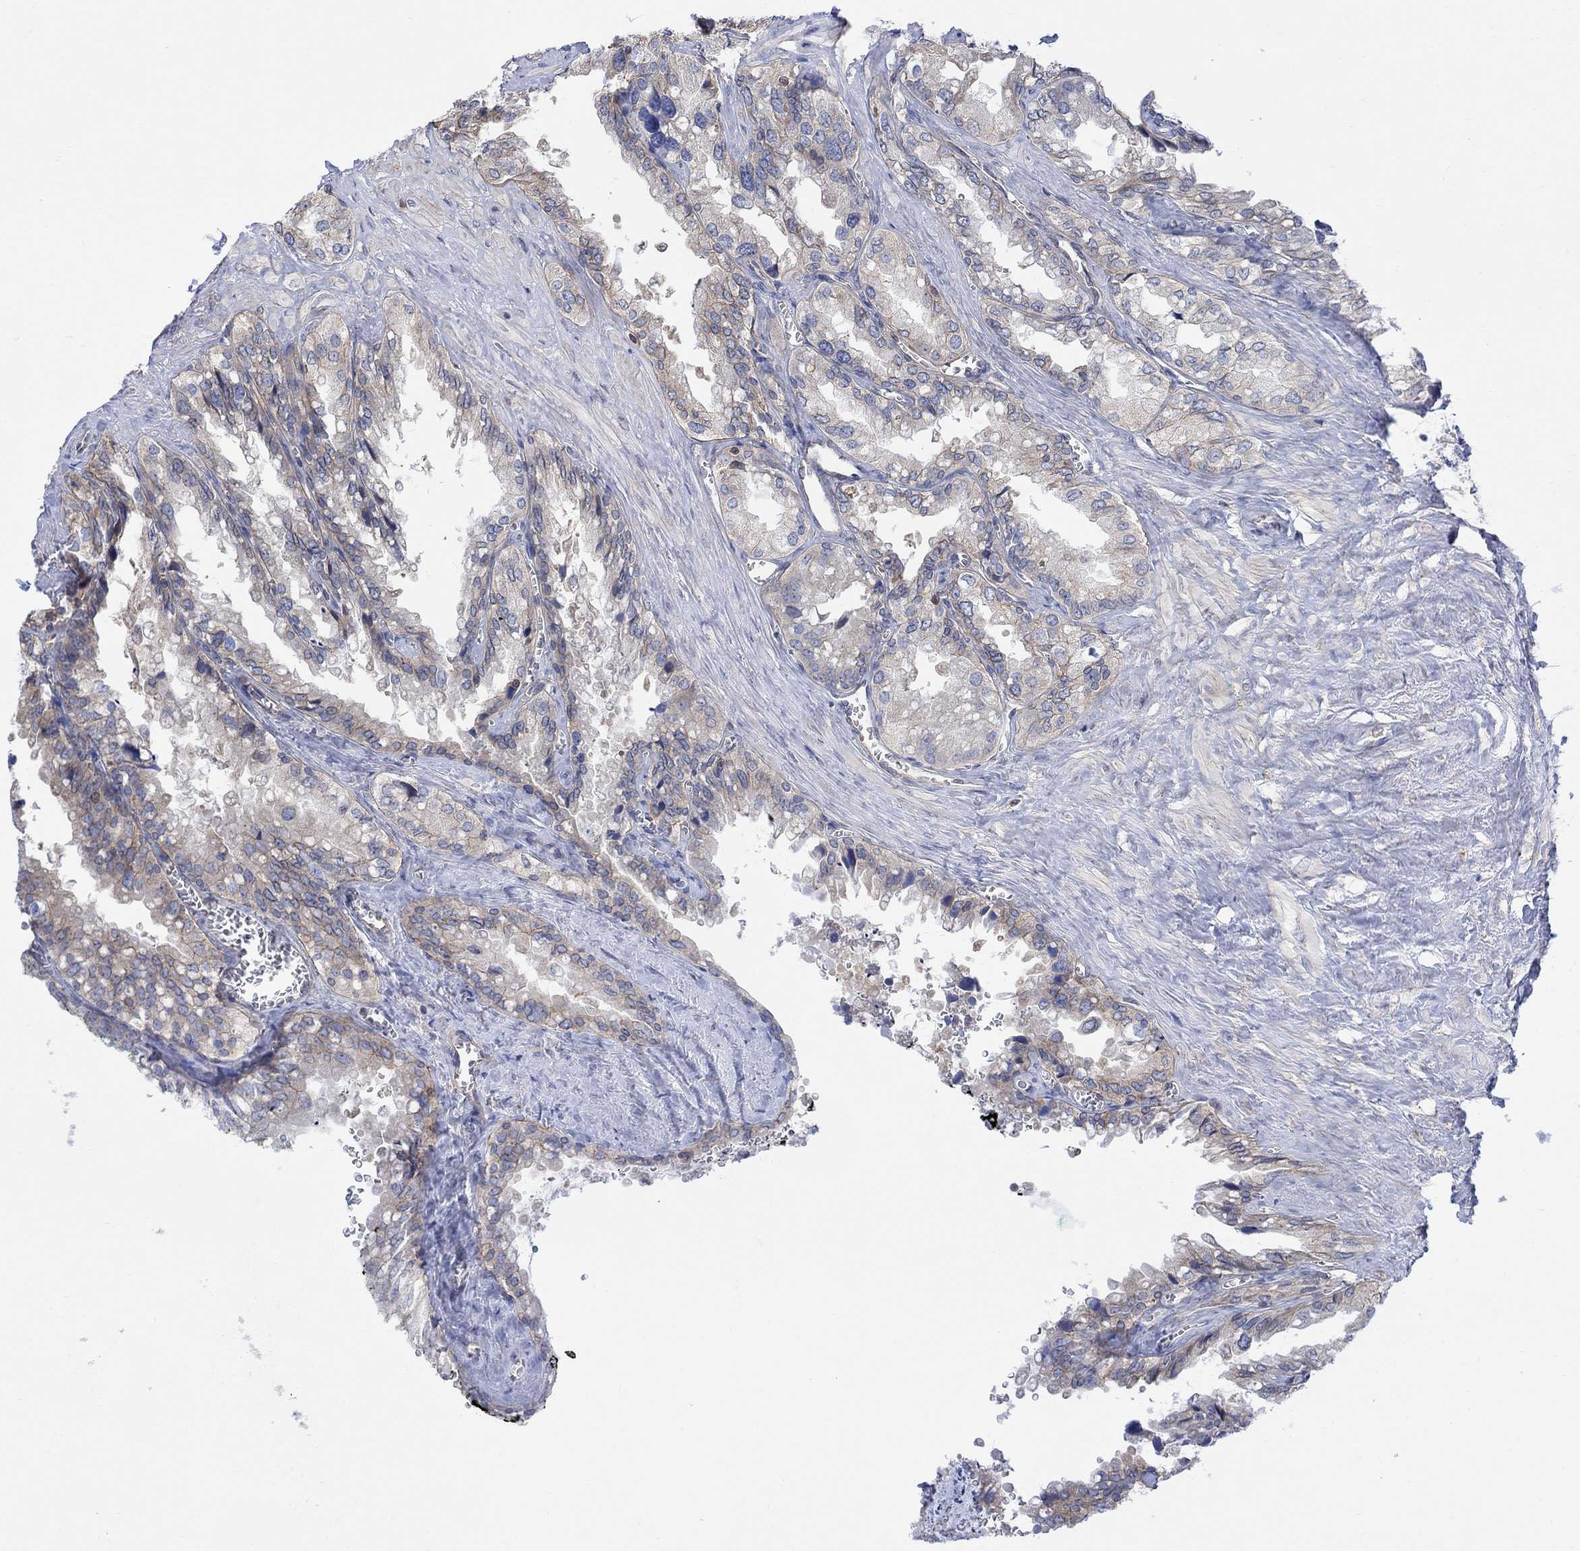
{"staining": {"intensity": "weak", "quantity": "25%-75%", "location": "cytoplasmic/membranous"}, "tissue": "seminal vesicle", "cell_type": "Glandular cells", "image_type": "normal", "snomed": [{"axis": "morphology", "description": "Normal tissue, NOS"}, {"axis": "topography", "description": "Seminal veicle"}], "caption": "A photomicrograph of seminal vesicle stained for a protein demonstrates weak cytoplasmic/membranous brown staining in glandular cells. Immunohistochemistry stains the protein of interest in brown and the nuclei are stained blue.", "gene": "GBP5", "patient": {"sex": "male", "age": 67}}